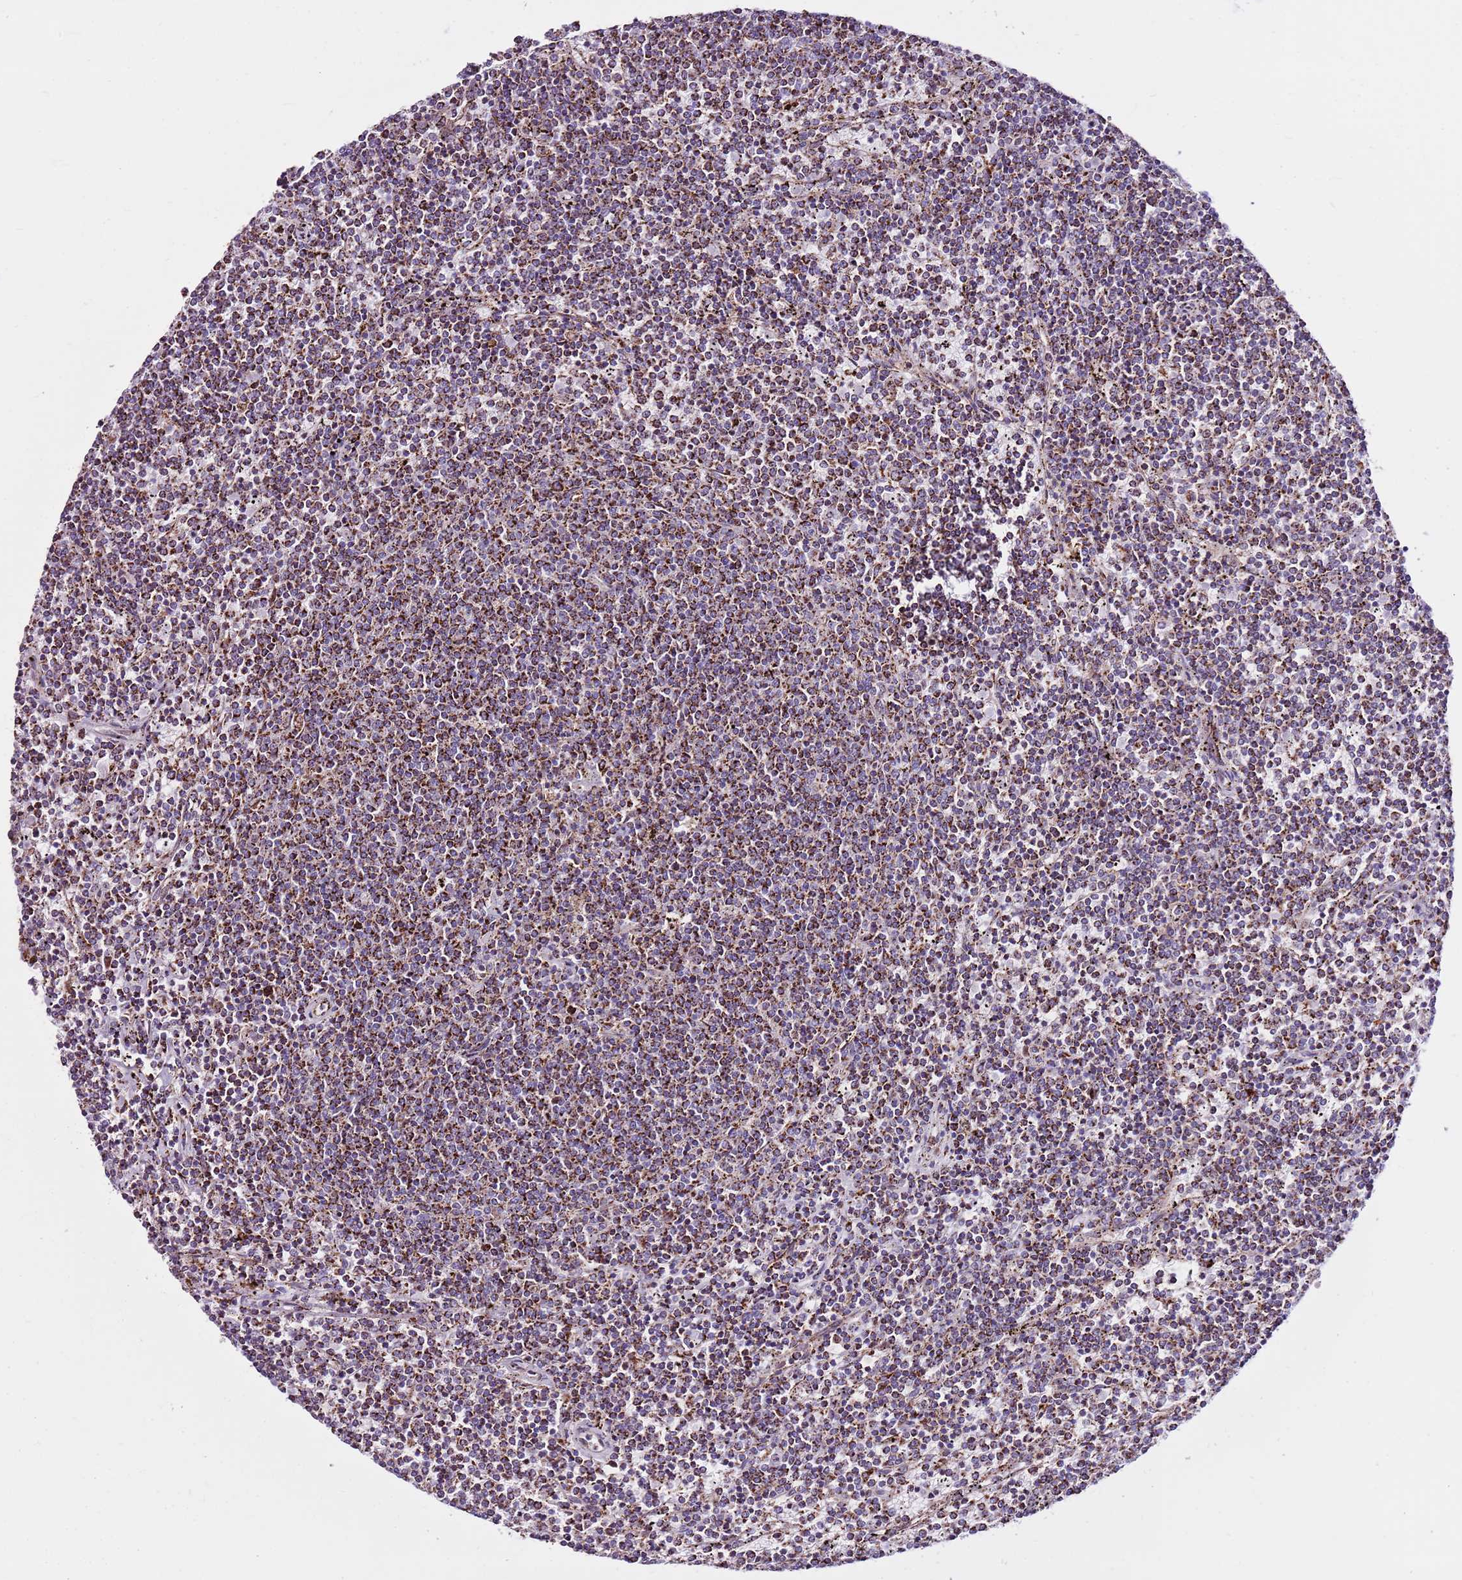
{"staining": {"intensity": "strong", "quantity": ">75%", "location": "cytoplasmic/membranous"}, "tissue": "lymphoma", "cell_type": "Tumor cells", "image_type": "cancer", "snomed": [{"axis": "morphology", "description": "Malignant lymphoma, non-Hodgkin's type, Low grade"}, {"axis": "topography", "description": "Spleen"}], "caption": "This photomicrograph shows immunohistochemistry staining of human low-grade malignant lymphoma, non-Hodgkin's type, with high strong cytoplasmic/membranous staining in about >75% of tumor cells.", "gene": "HECTD4", "patient": {"sex": "female", "age": 50}}